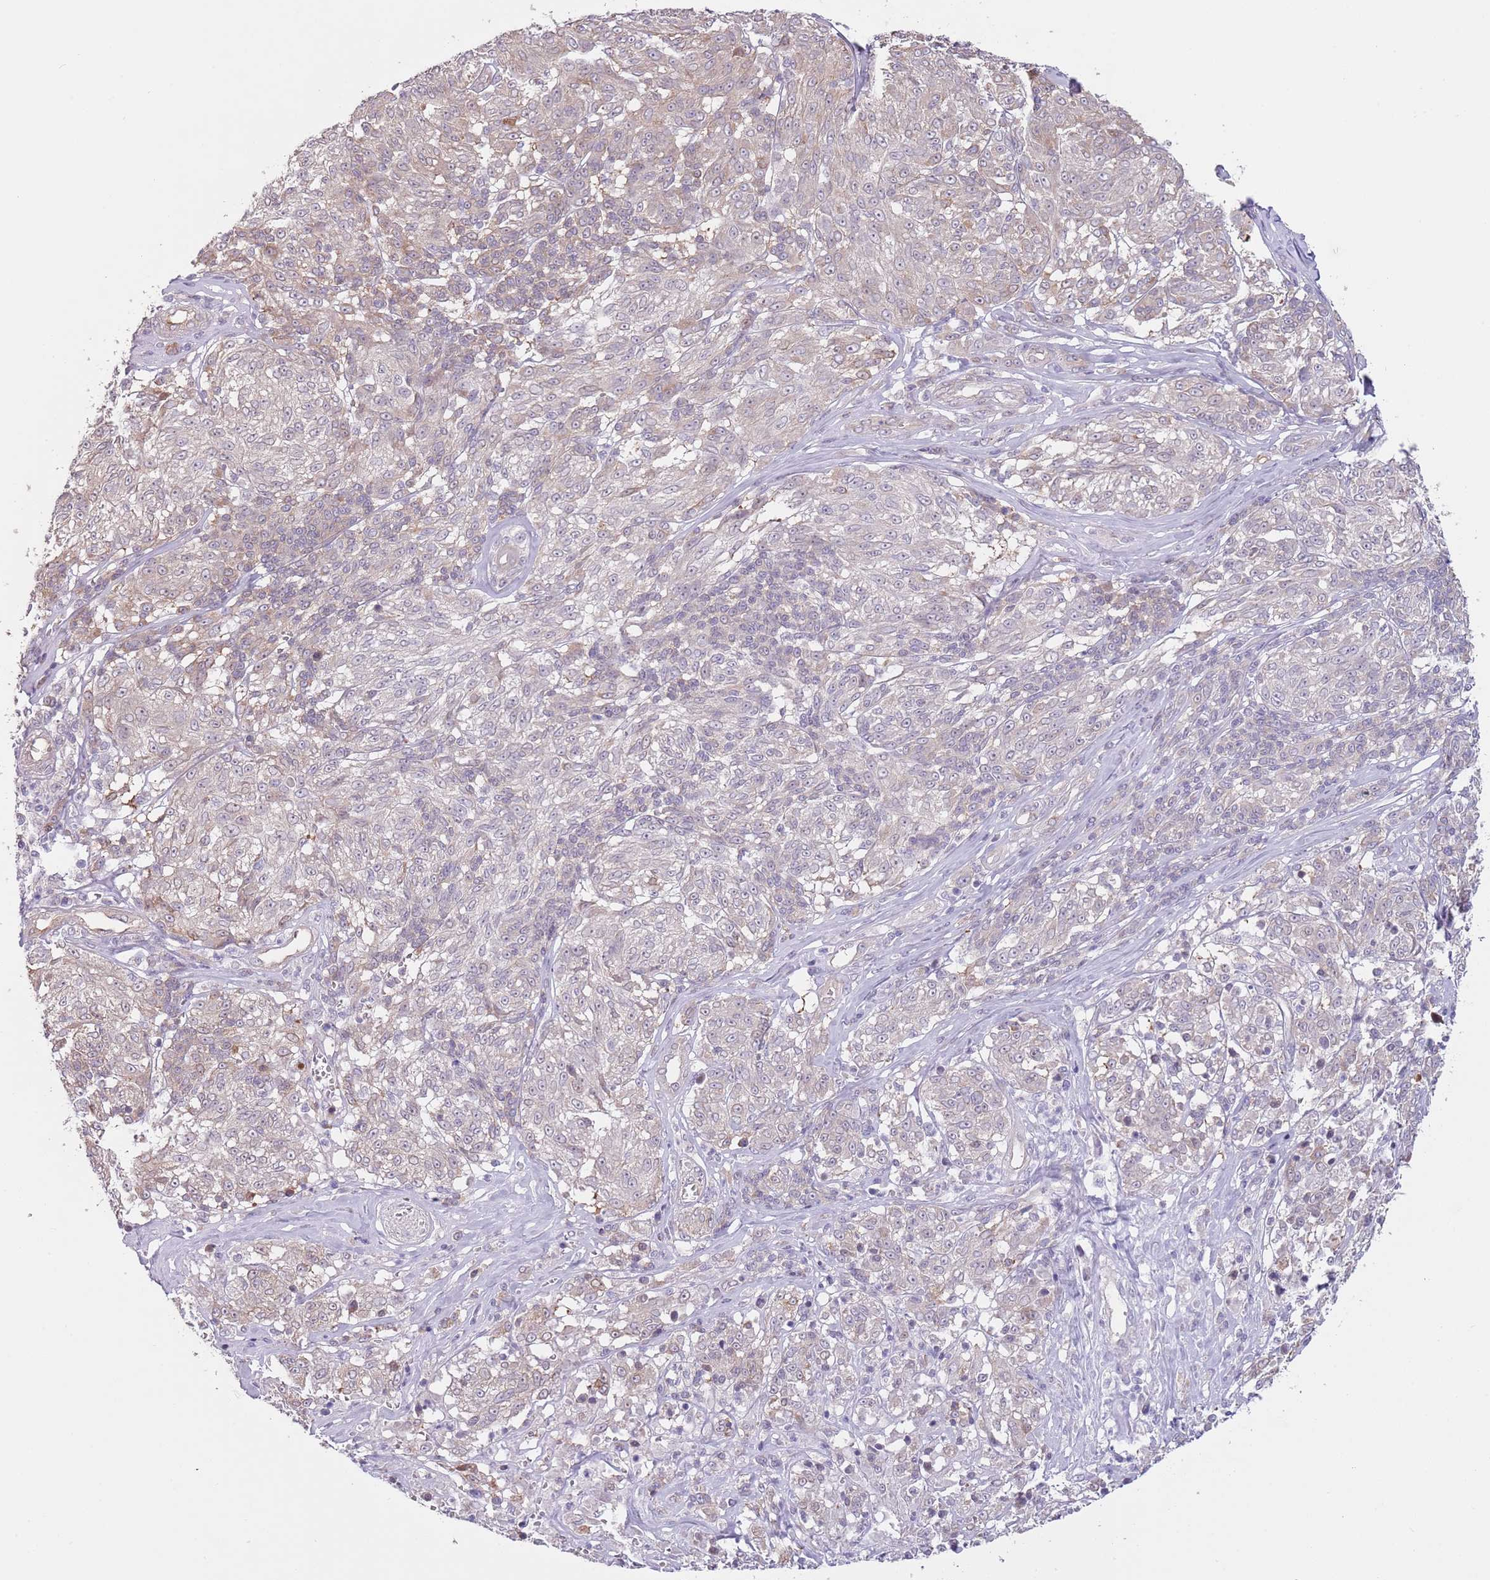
{"staining": {"intensity": "weak", "quantity": "<25%", "location": "cytoplasmic/membranous"}, "tissue": "melanoma", "cell_type": "Tumor cells", "image_type": "cancer", "snomed": [{"axis": "morphology", "description": "Malignant melanoma, NOS"}, {"axis": "topography", "description": "Skin"}], "caption": "A photomicrograph of melanoma stained for a protein demonstrates no brown staining in tumor cells.", "gene": "LDHD", "patient": {"sex": "female", "age": 63}}